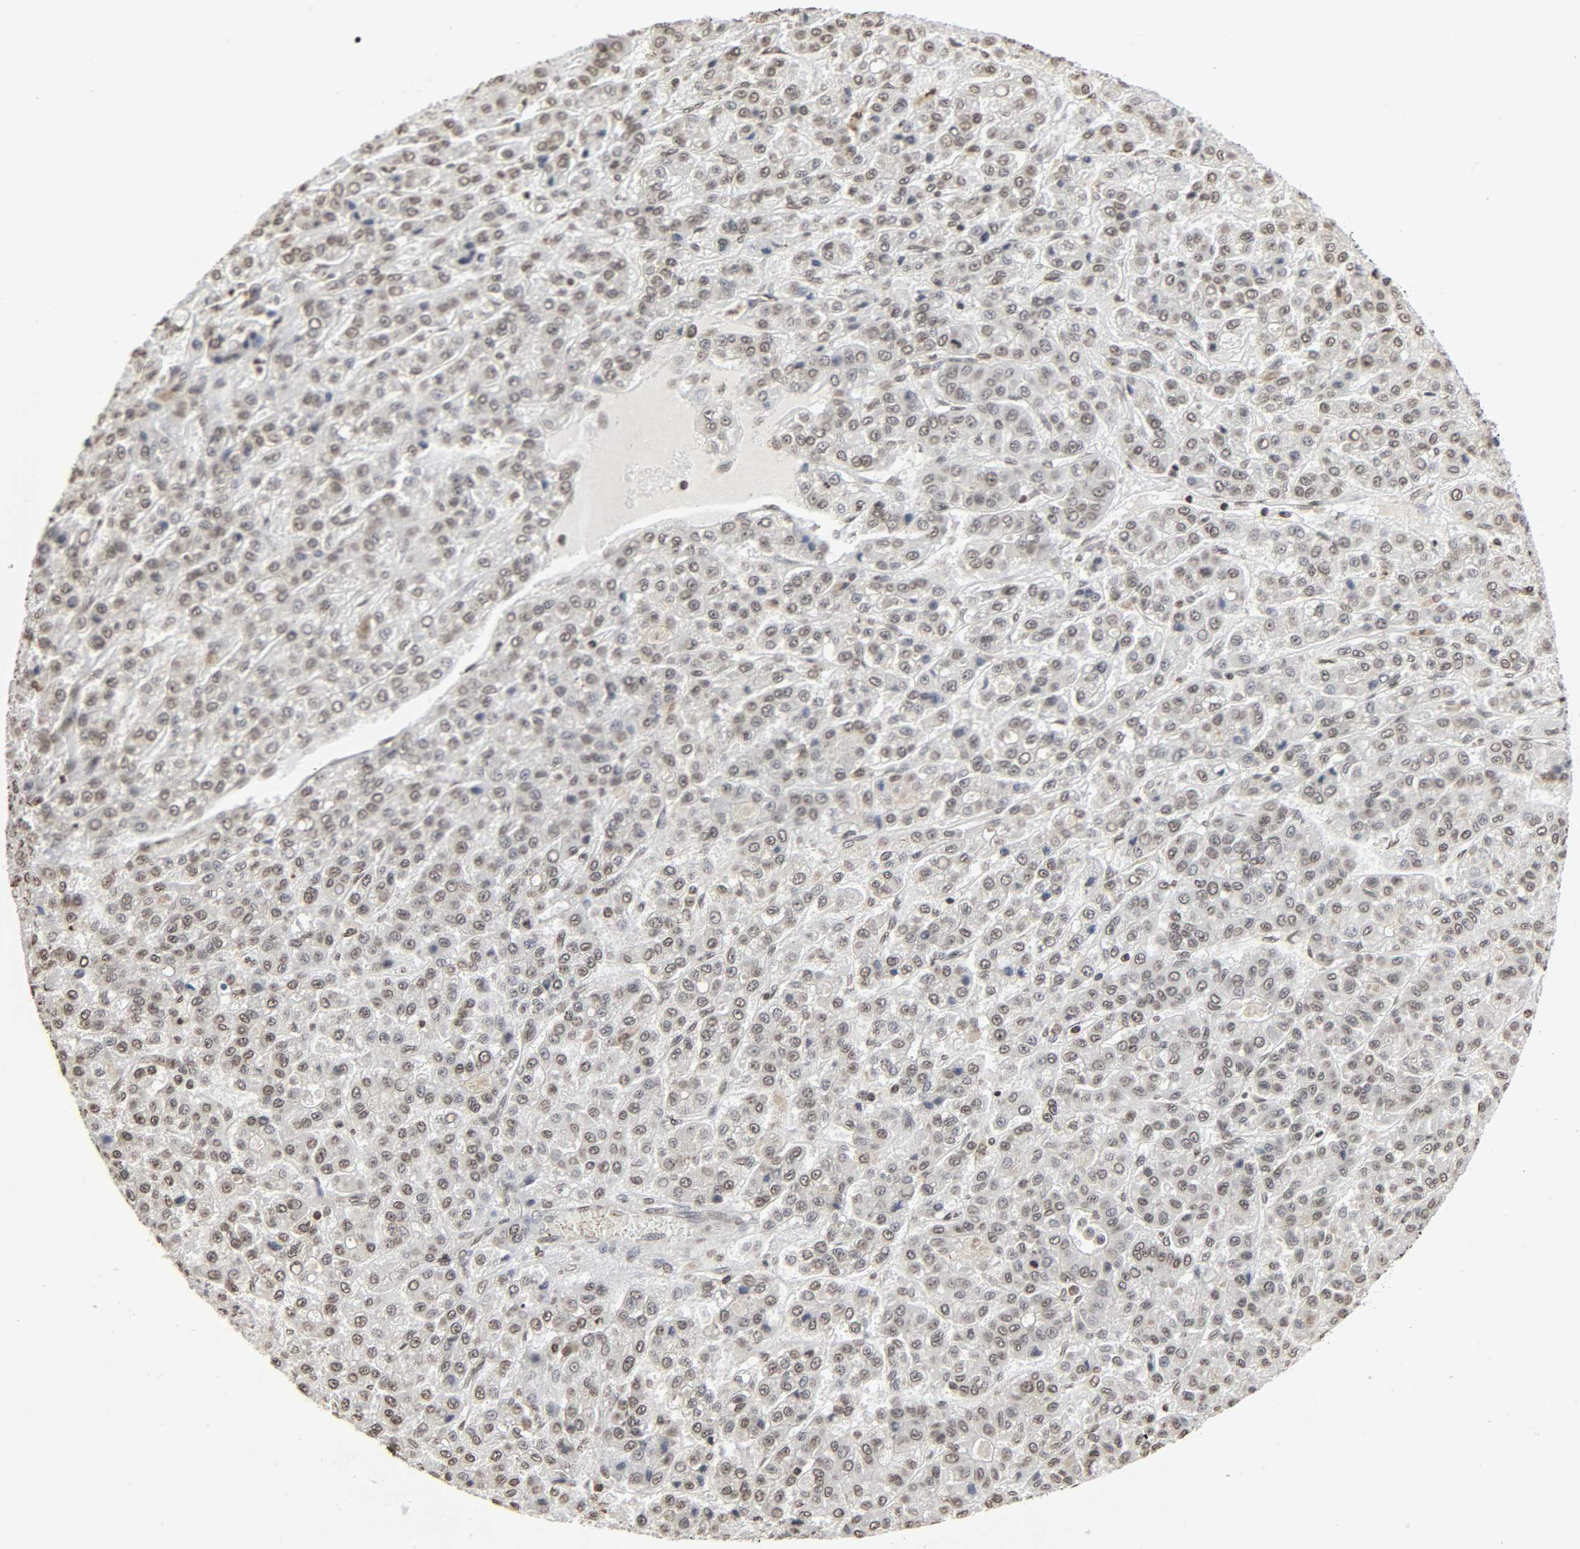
{"staining": {"intensity": "weak", "quantity": ">75%", "location": "nuclear"}, "tissue": "liver cancer", "cell_type": "Tumor cells", "image_type": "cancer", "snomed": [{"axis": "morphology", "description": "Carcinoma, Hepatocellular, NOS"}, {"axis": "topography", "description": "Liver"}], "caption": "Brown immunohistochemical staining in human liver cancer (hepatocellular carcinoma) exhibits weak nuclear positivity in approximately >75% of tumor cells.", "gene": "ELAVL1", "patient": {"sex": "male", "age": 70}}